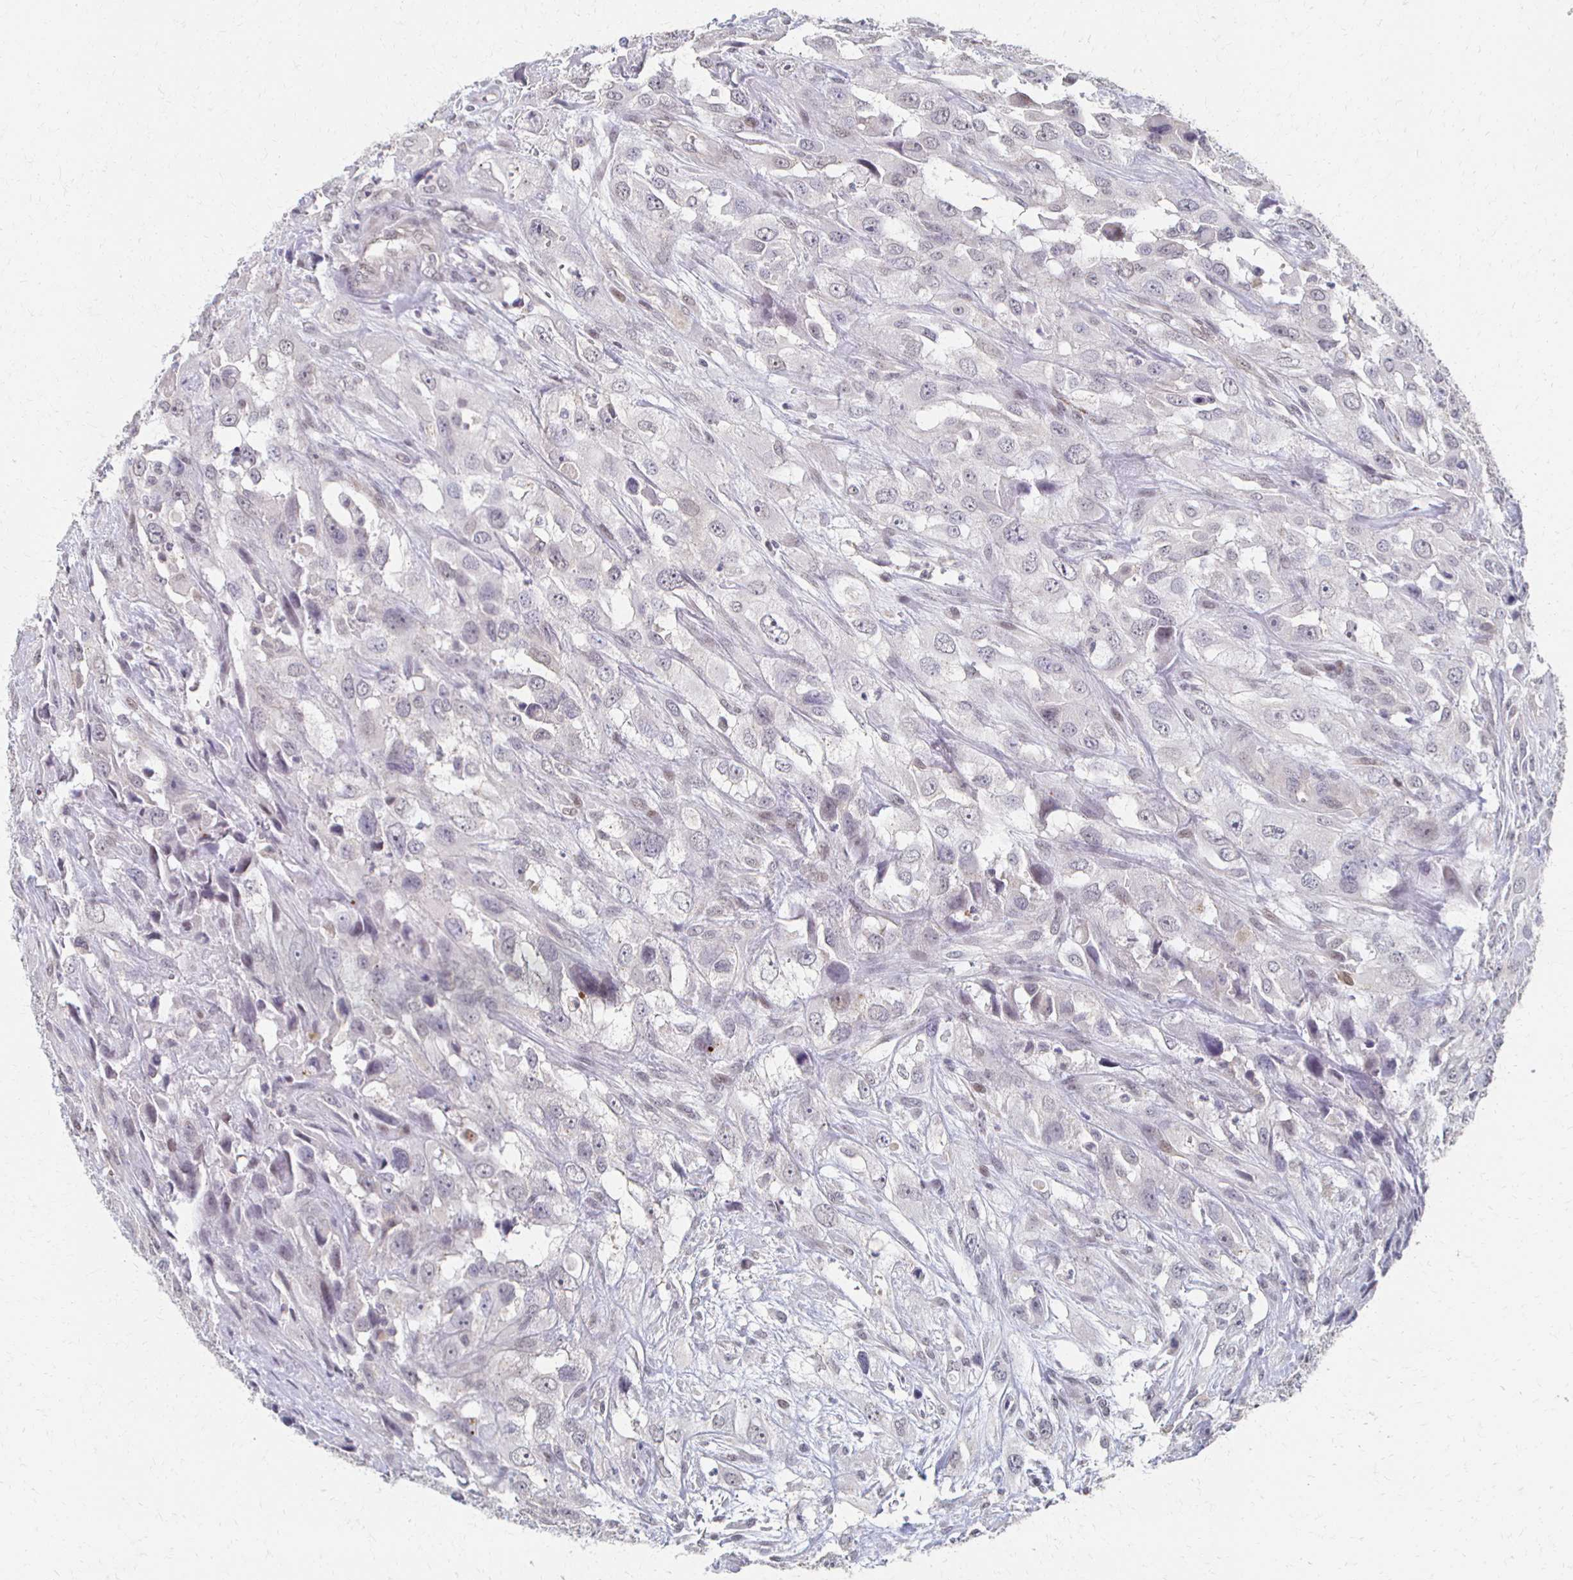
{"staining": {"intensity": "negative", "quantity": "none", "location": "none"}, "tissue": "urothelial cancer", "cell_type": "Tumor cells", "image_type": "cancer", "snomed": [{"axis": "morphology", "description": "Urothelial carcinoma, High grade"}, {"axis": "topography", "description": "Urinary bladder"}], "caption": "Urothelial cancer stained for a protein using immunohistochemistry (IHC) demonstrates no staining tumor cells.", "gene": "DAB1", "patient": {"sex": "male", "age": 67}}